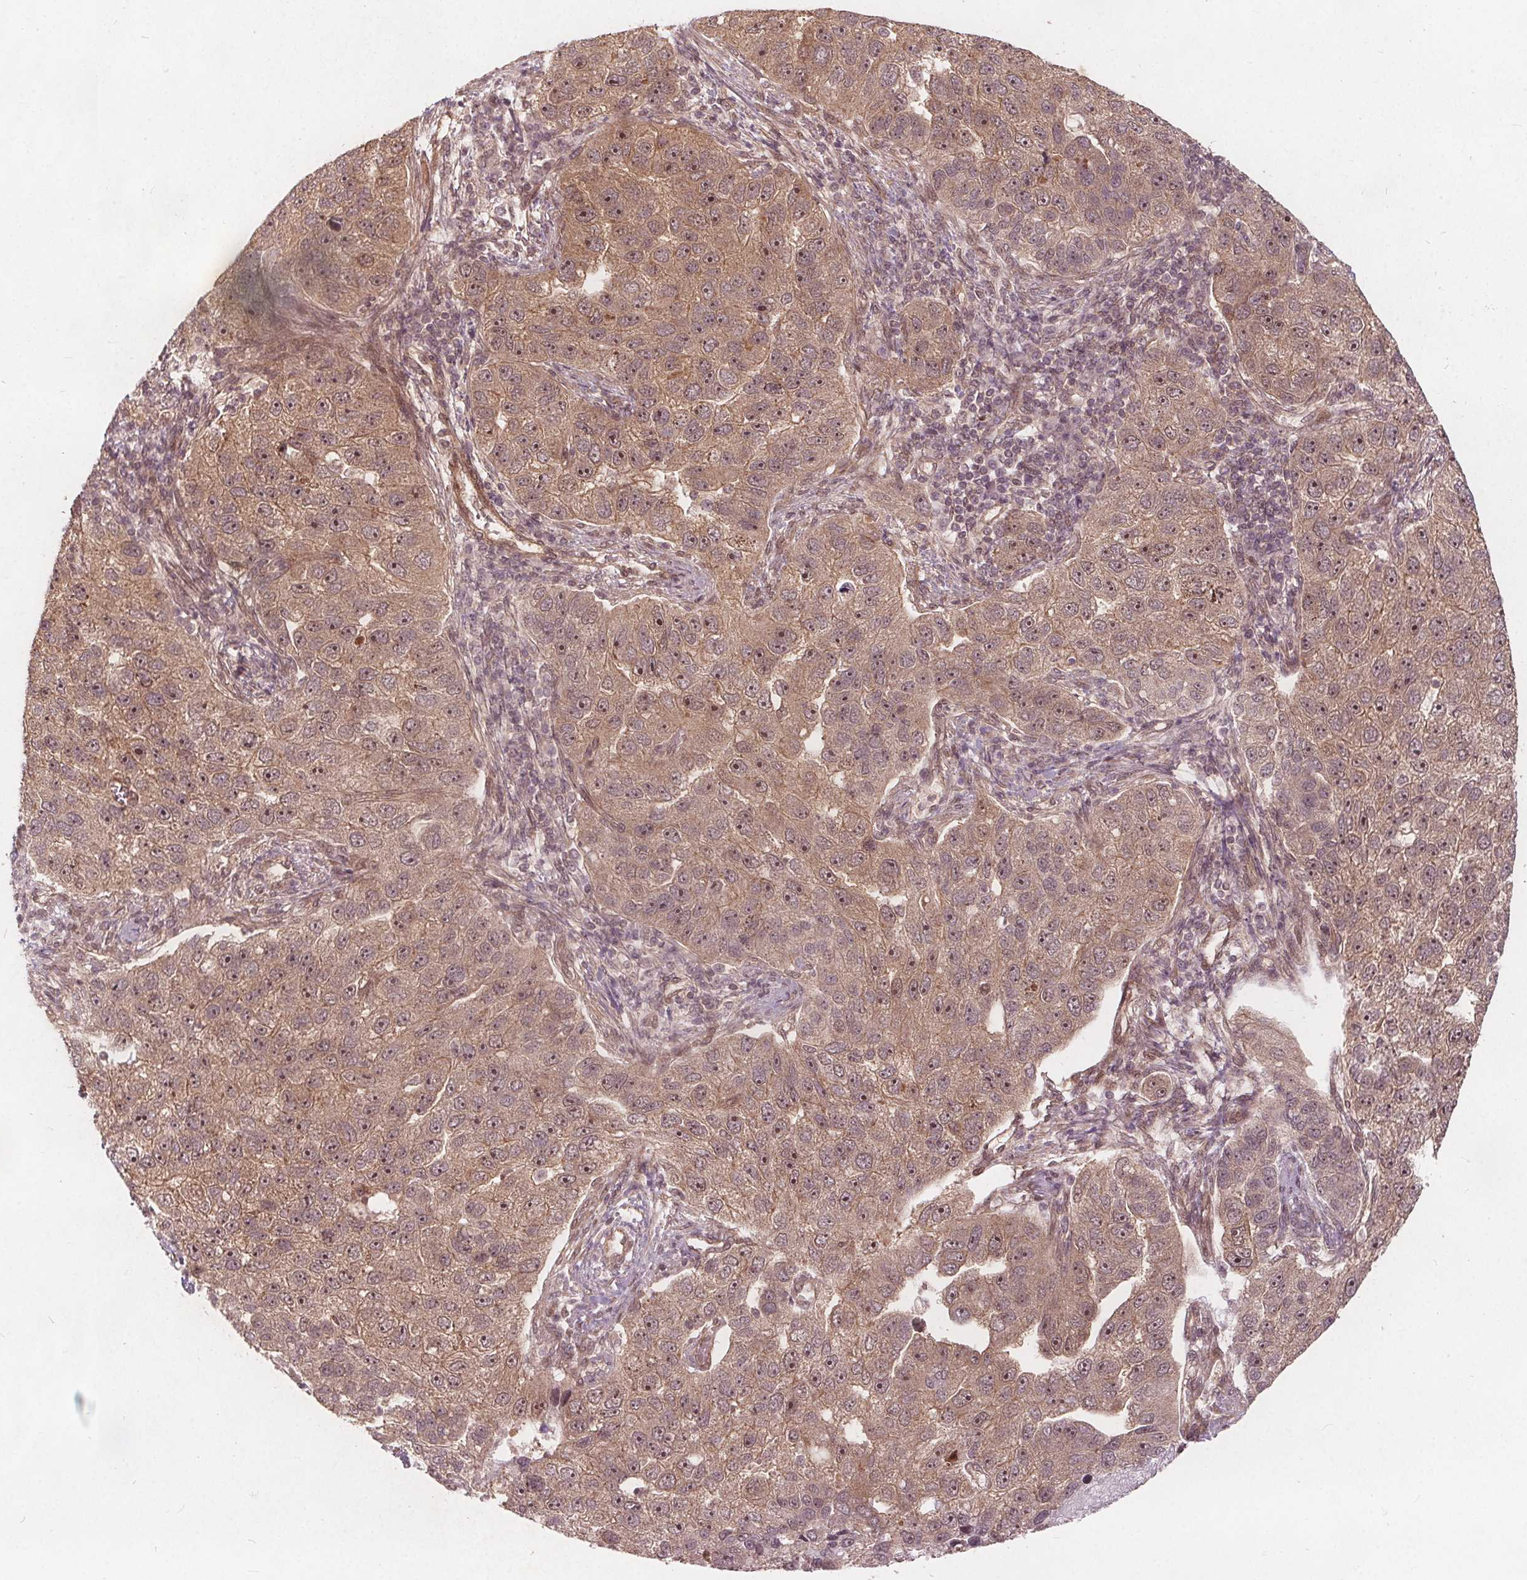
{"staining": {"intensity": "weak", "quantity": ">75%", "location": "cytoplasmic/membranous,nuclear"}, "tissue": "pancreatic cancer", "cell_type": "Tumor cells", "image_type": "cancer", "snomed": [{"axis": "morphology", "description": "Adenocarcinoma, NOS"}, {"axis": "topography", "description": "Pancreas"}], "caption": "Immunohistochemical staining of pancreatic adenocarcinoma exhibits low levels of weak cytoplasmic/membranous and nuclear expression in about >75% of tumor cells. The protein of interest is stained brown, and the nuclei are stained in blue (DAB (3,3'-diaminobenzidine) IHC with brightfield microscopy, high magnification).", "gene": "PPP1CB", "patient": {"sex": "female", "age": 61}}